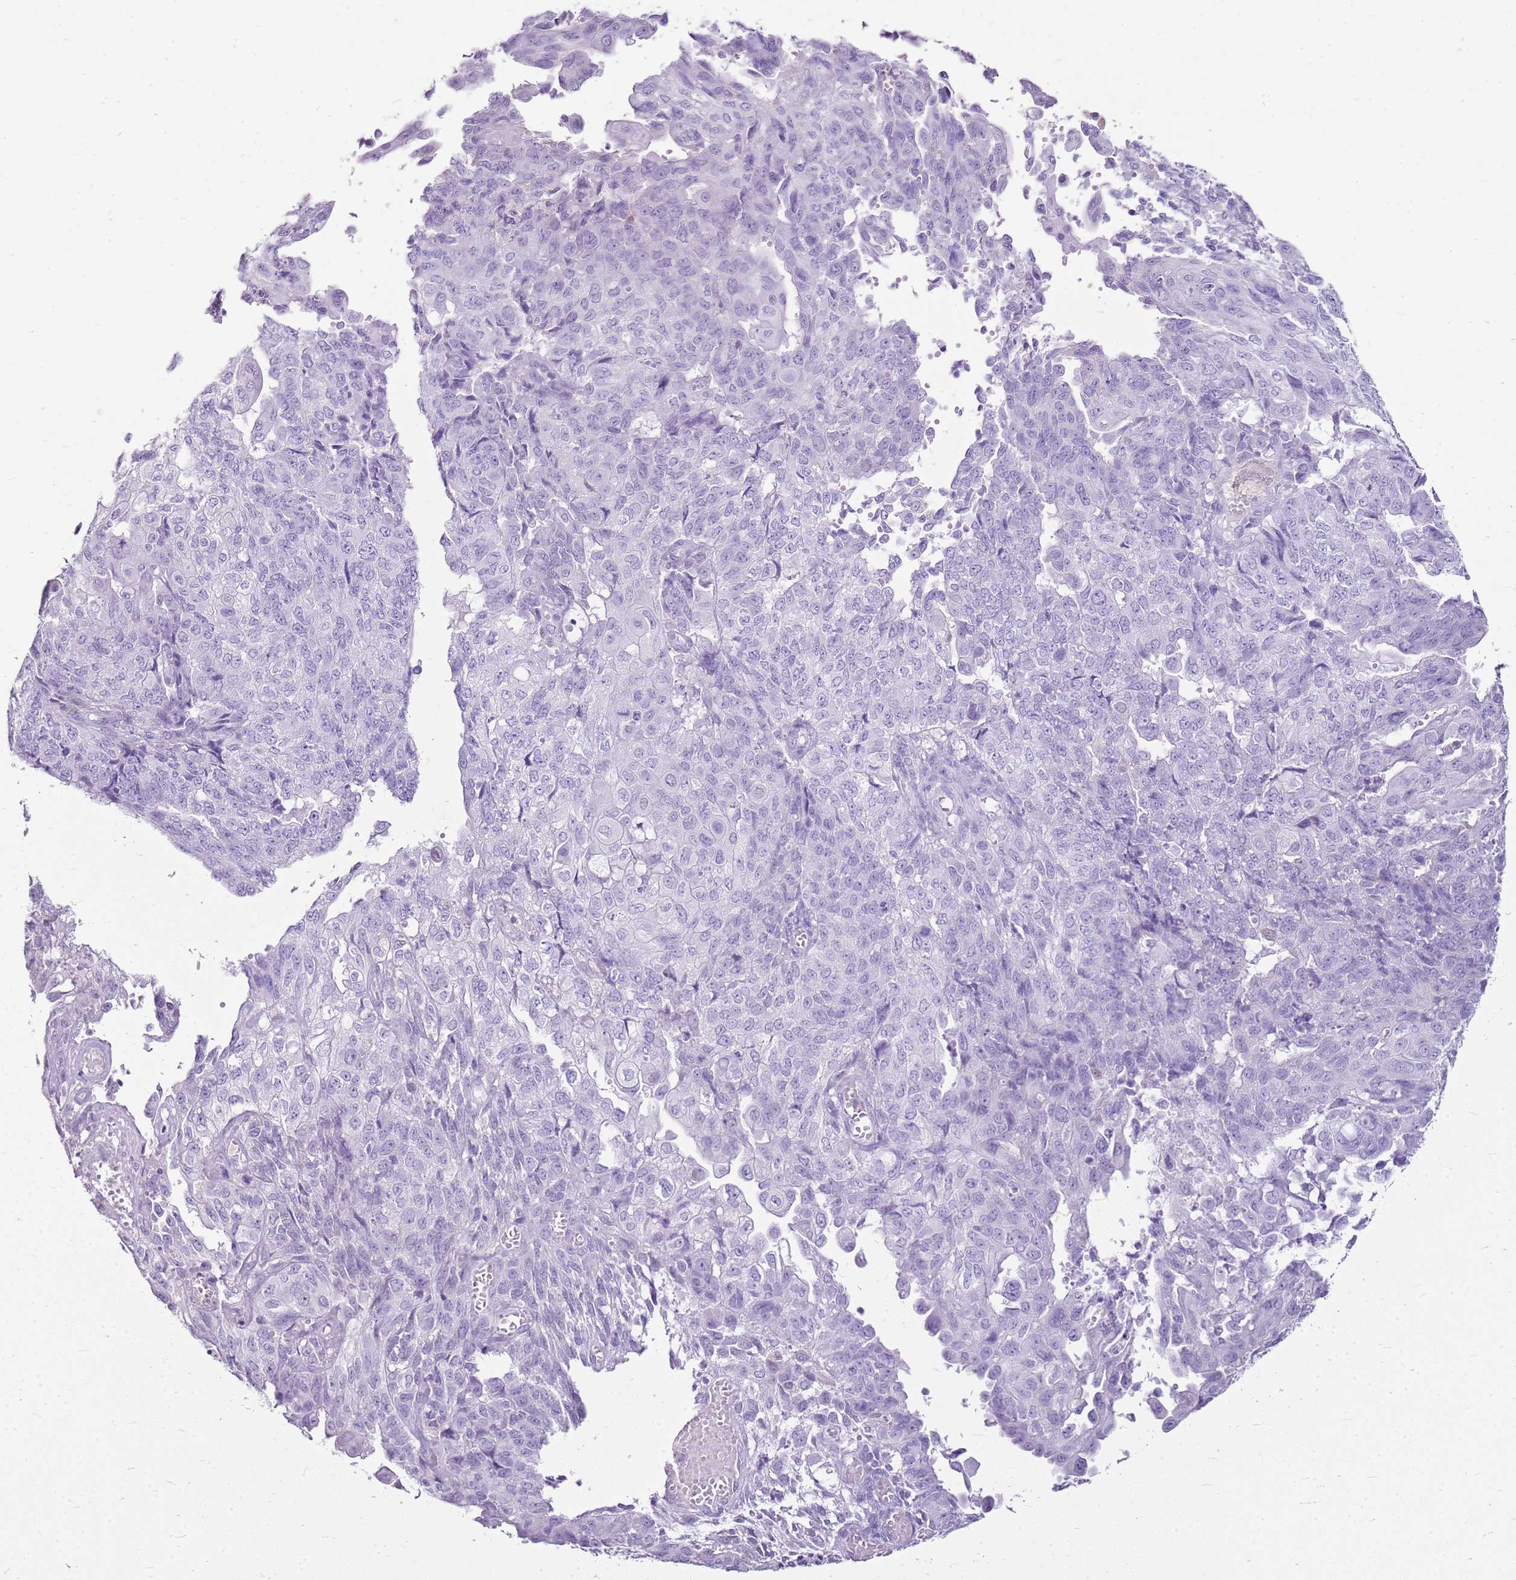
{"staining": {"intensity": "negative", "quantity": "none", "location": "none"}, "tissue": "endometrial cancer", "cell_type": "Tumor cells", "image_type": "cancer", "snomed": [{"axis": "morphology", "description": "Adenocarcinoma, NOS"}, {"axis": "topography", "description": "Endometrium"}], "caption": "An image of adenocarcinoma (endometrial) stained for a protein demonstrates no brown staining in tumor cells.", "gene": "SULT1E1", "patient": {"sex": "female", "age": 32}}